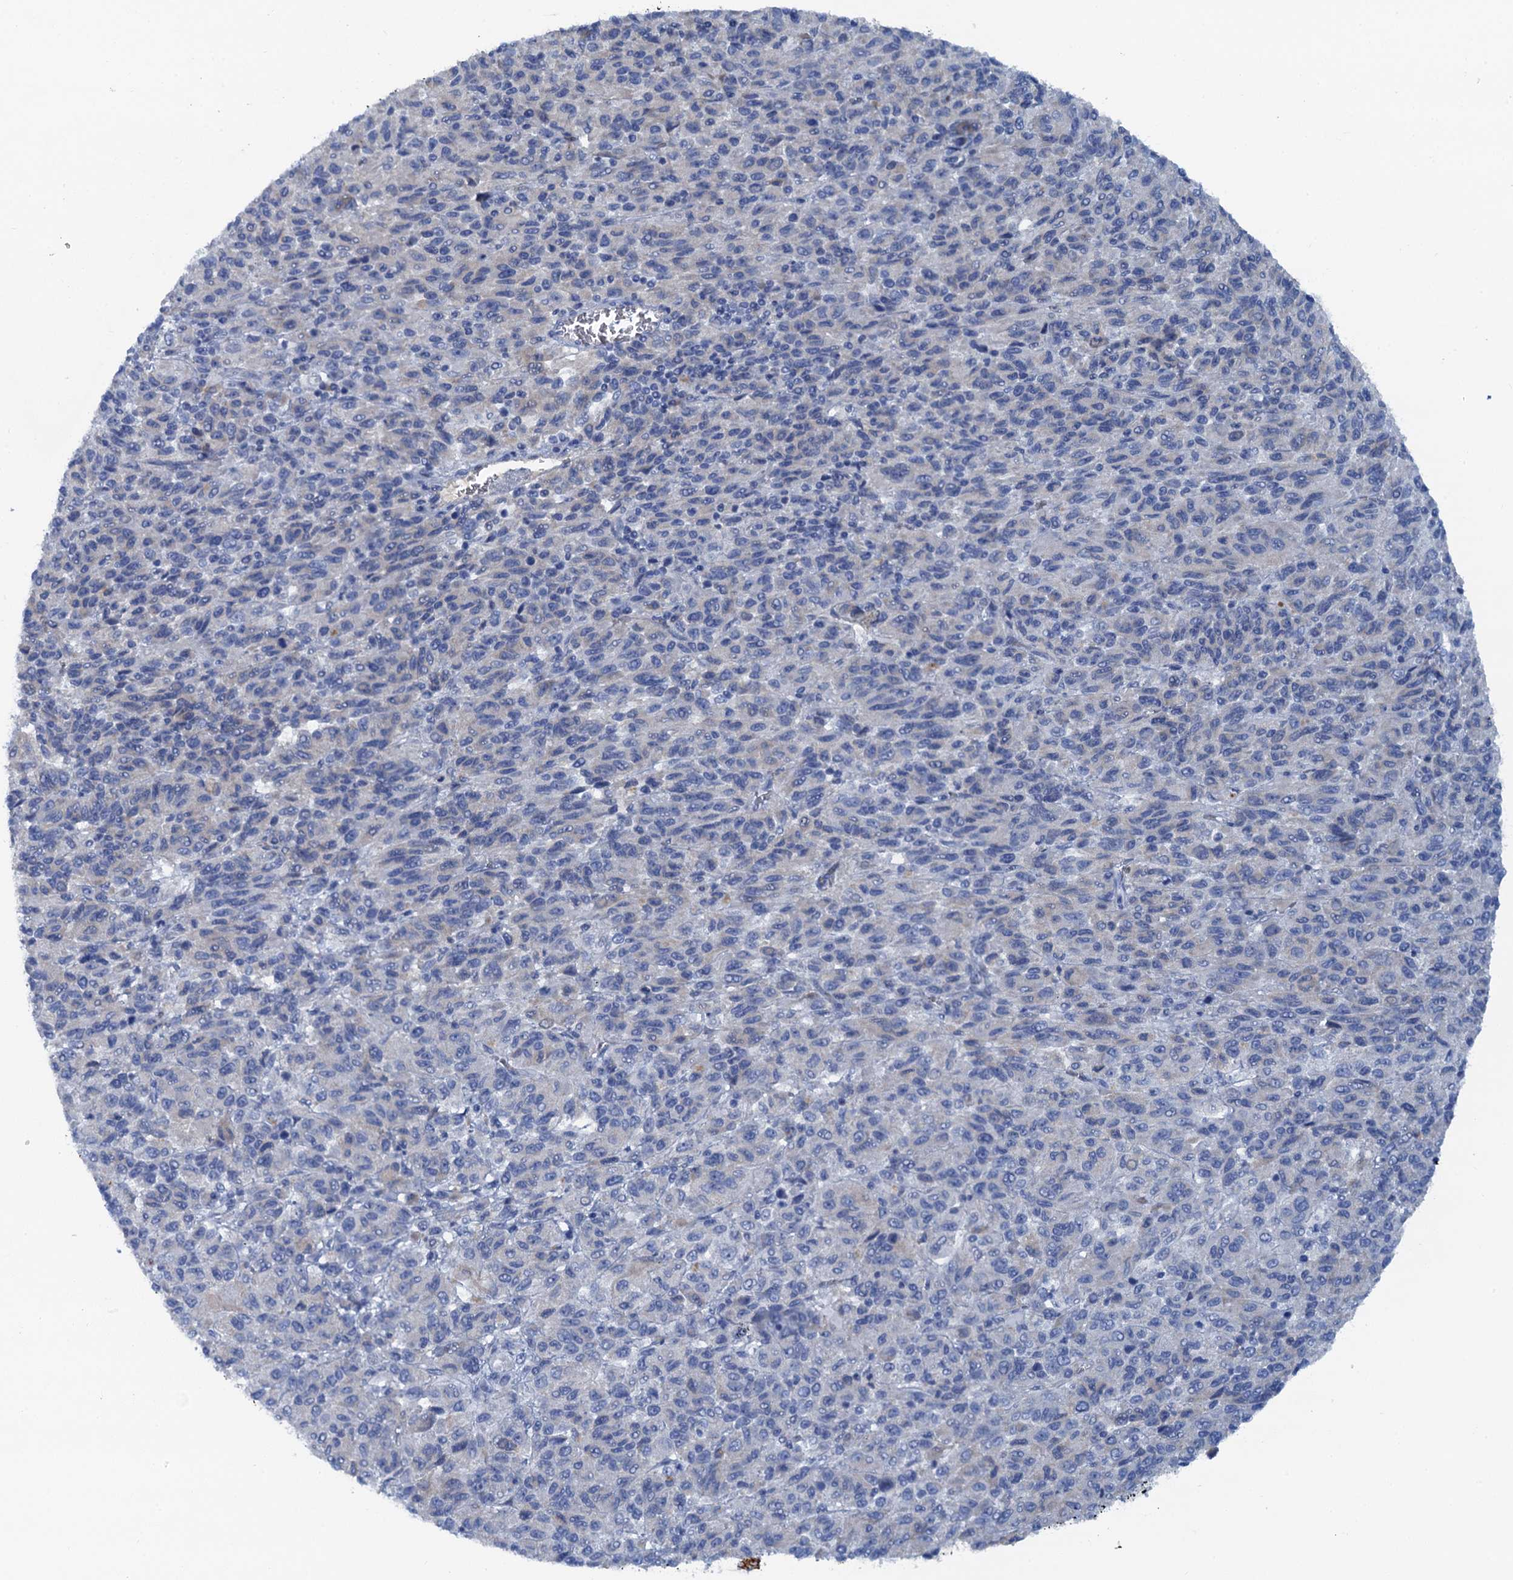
{"staining": {"intensity": "negative", "quantity": "none", "location": "none"}, "tissue": "melanoma", "cell_type": "Tumor cells", "image_type": "cancer", "snomed": [{"axis": "morphology", "description": "Malignant melanoma, Metastatic site"}, {"axis": "topography", "description": "Lung"}], "caption": "Photomicrograph shows no protein positivity in tumor cells of malignant melanoma (metastatic site) tissue. (DAB immunohistochemistry (IHC), high magnification).", "gene": "MYADML2", "patient": {"sex": "male", "age": 64}}